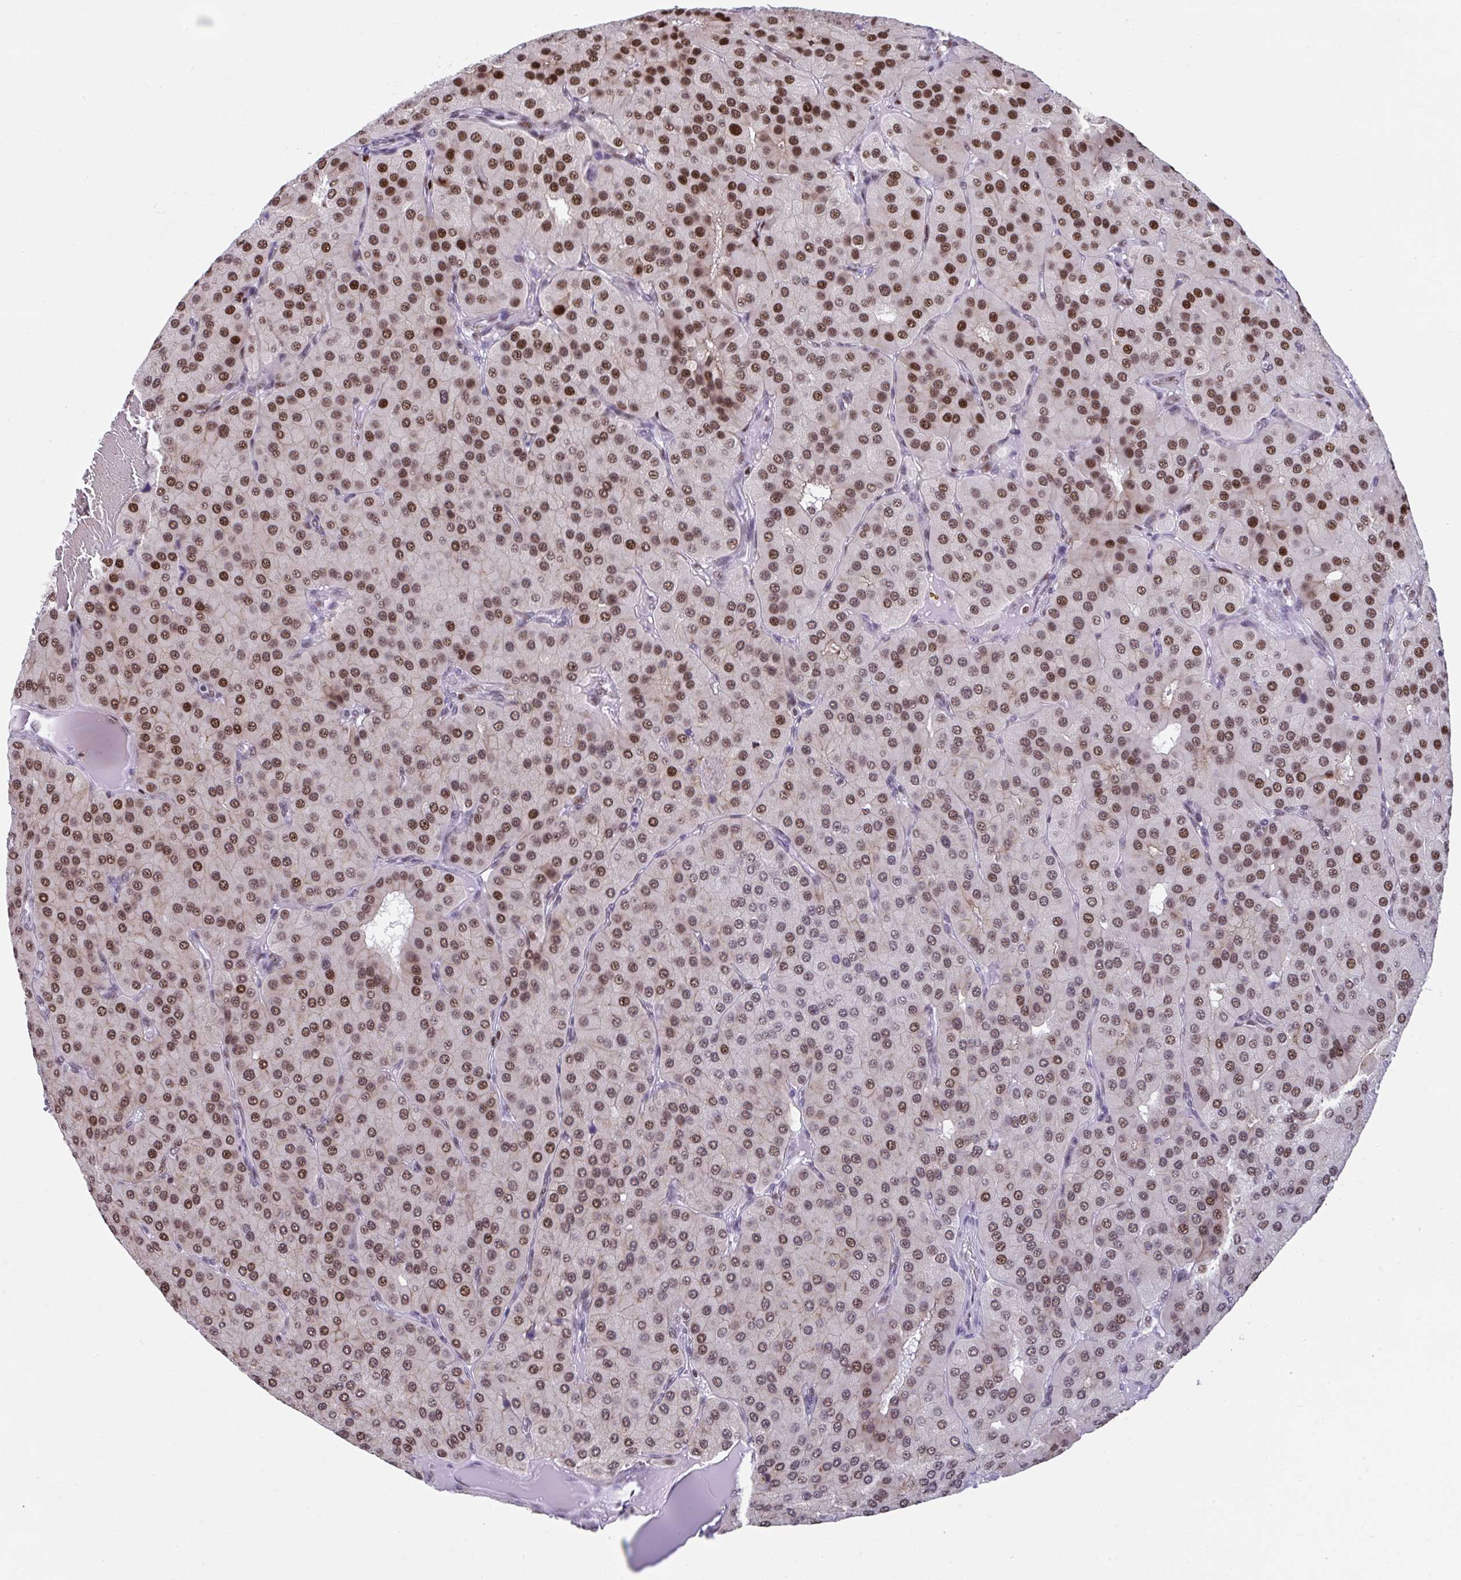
{"staining": {"intensity": "strong", "quantity": ">75%", "location": "nuclear"}, "tissue": "parathyroid gland", "cell_type": "Glandular cells", "image_type": "normal", "snomed": [{"axis": "morphology", "description": "Normal tissue, NOS"}, {"axis": "morphology", "description": "Adenoma, NOS"}, {"axis": "topography", "description": "Parathyroid gland"}], "caption": "Immunohistochemical staining of unremarkable human parathyroid gland exhibits high levels of strong nuclear positivity in about >75% of glandular cells.", "gene": "SLC35C2", "patient": {"sex": "female", "age": 86}}